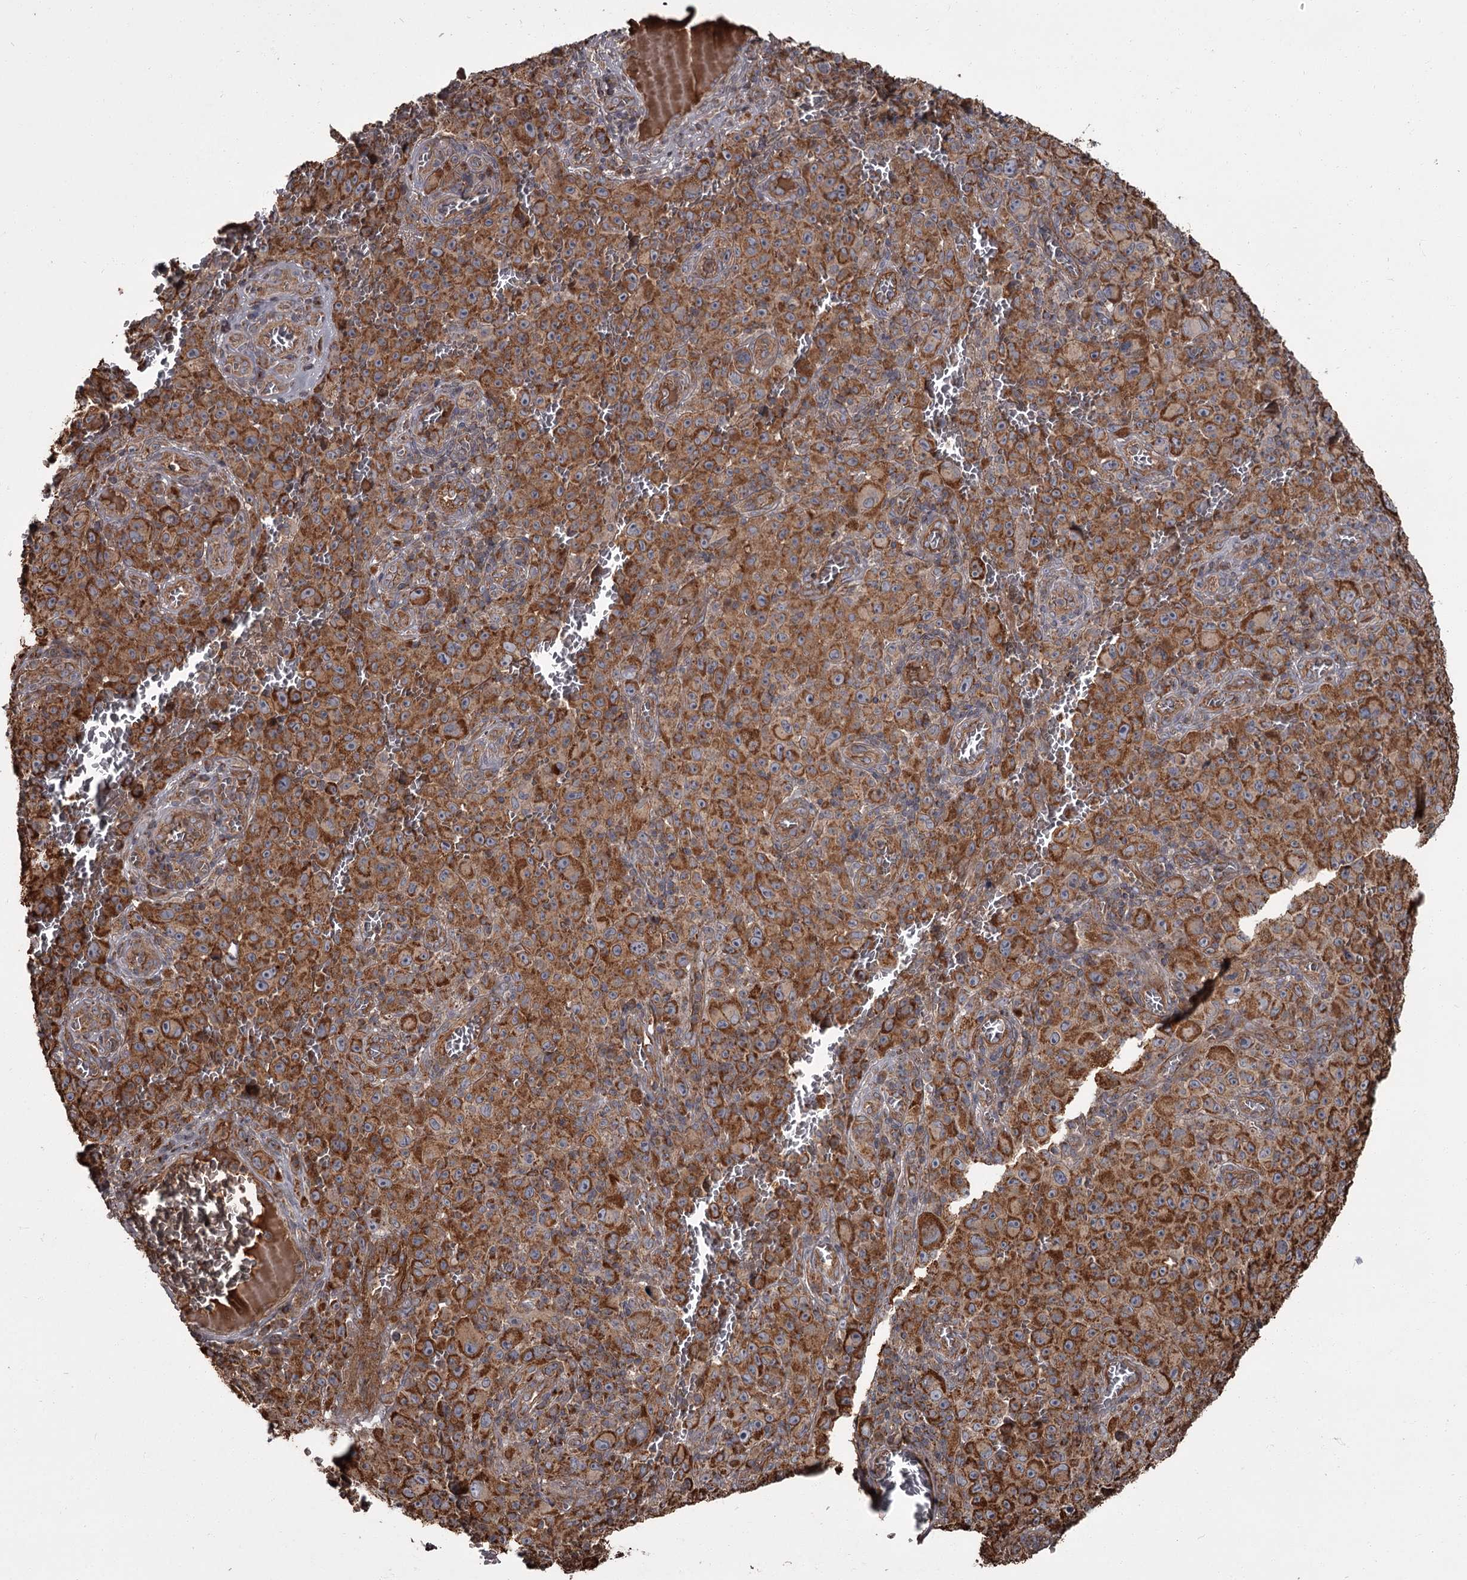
{"staining": {"intensity": "strong", "quantity": ">75%", "location": "cytoplasmic/membranous"}, "tissue": "melanoma", "cell_type": "Tumor cells", "image_type": "cancer", "snomed": [{"axis": "morphology", "description": "Malignant melanoma, NOS"}, {"axis": "topography", "description": "Skin"}], "caption": "Protein analysis of malignant melanoma tissue displays strong cytoplasmic/membranous expression in about >75% of tumor cells.", "gene": "THAP9", "patient": {"sex": "female", "age": 82}}